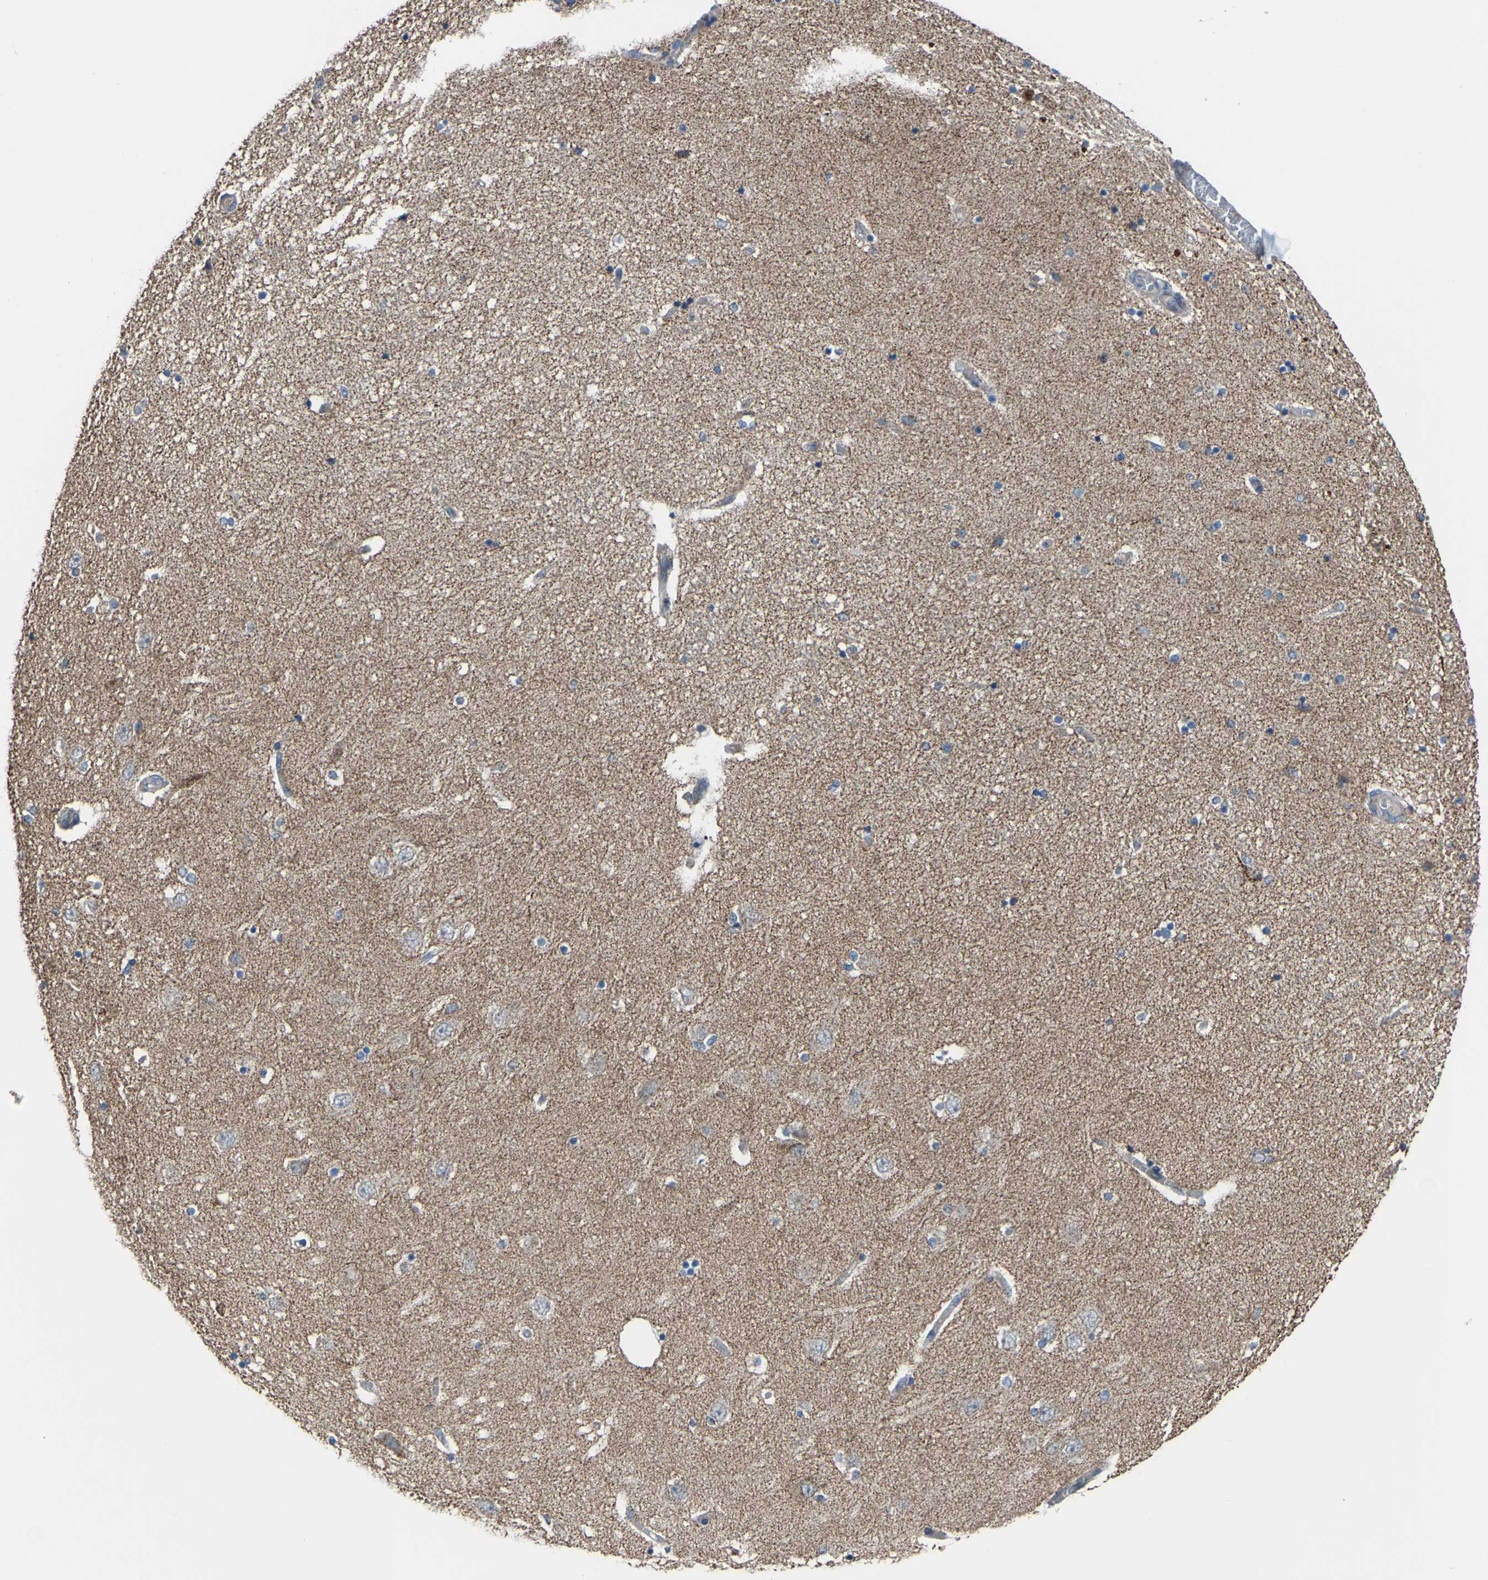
{"staining": {"intensity": "weak", "quantity": "<25%", "location": "cytoplasmic/membranous"}, "tissue": "hippocampus", "cell_type": "Glial cells", "image_type": "normal", "snomed": [{"axis": "morphology", "description": "Normal tissue, NOS"}, {"axis": "topography", "description": "Hippocampus"}], "caption": "DAB (3,3'-diaminobenzidine) immunohistochemical staining of unremarkable human hippocampus demonstrates no significant positivity in glial cells. (Brightfield microscopy of DAB immunohistochemistry at high magnification).", "gene": "CANT1", "patient": {"sex": "female", "age": 54}}